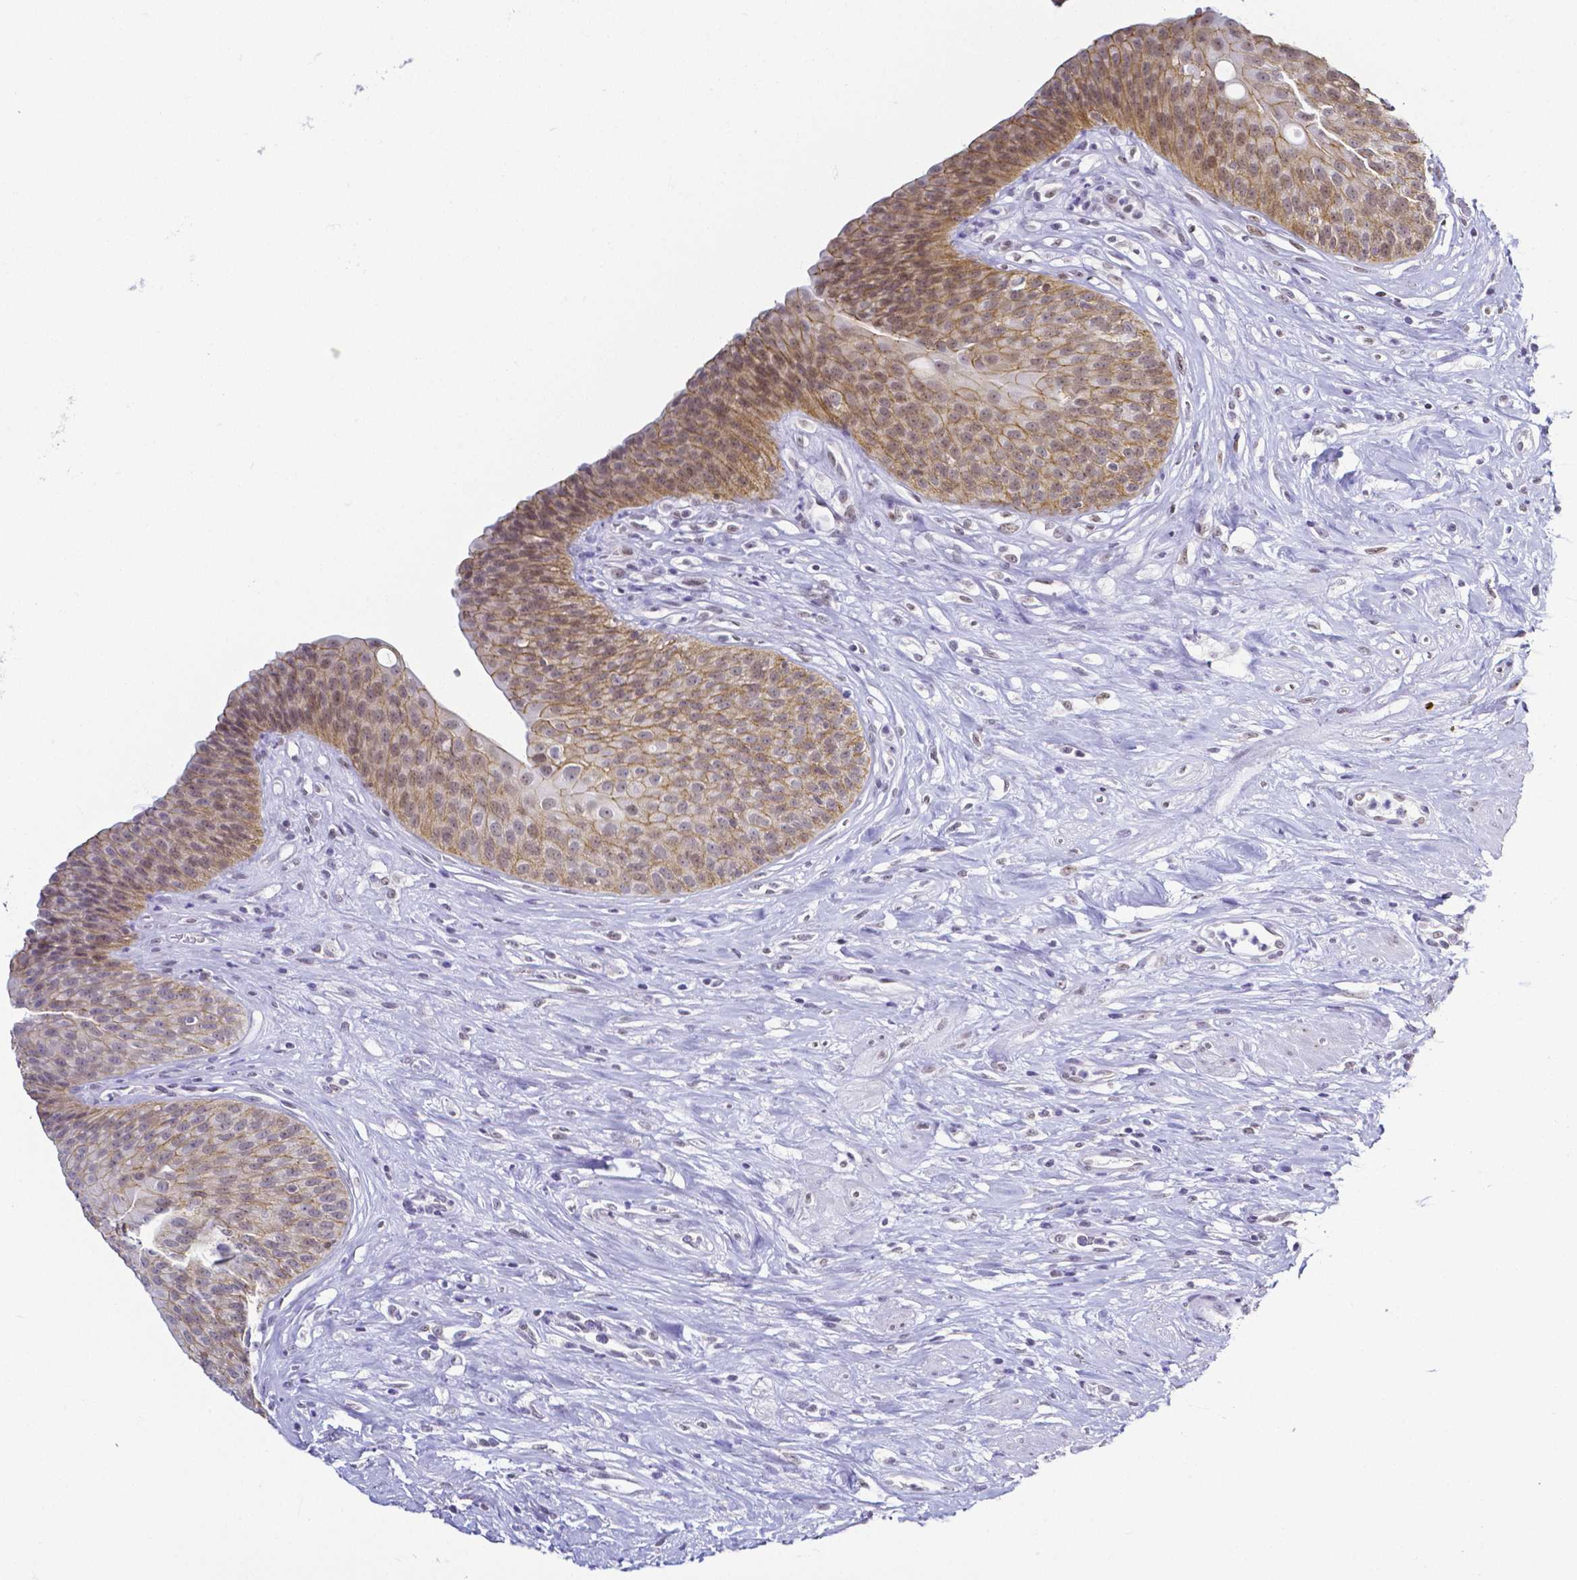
{"staining": {"intensity": "moderate", "quantity": "25%-75%", "location": "cytoplasmic/membranous"}, "tissue": "urinary bladder", "cell_type": "Urothelial cells", "image_type": "normal", "snomed": [{"axis": "morphology", "description": "Normal tissue, NOS"}, {"axis": "topography", "description": "Urinary bladder"}], "caption": "High-magnification brightfield microscopy of unremarkable urinary bladder stained with DAB (brown) and counterstained with hematoxylin (blue). urothelial cells exhibit moderate cytoplasmic/membranous staining is appreciated in approximately25%-75% of cells.", "gene": "FAM83G", "patient": {"sex": "female", "age": 56}}